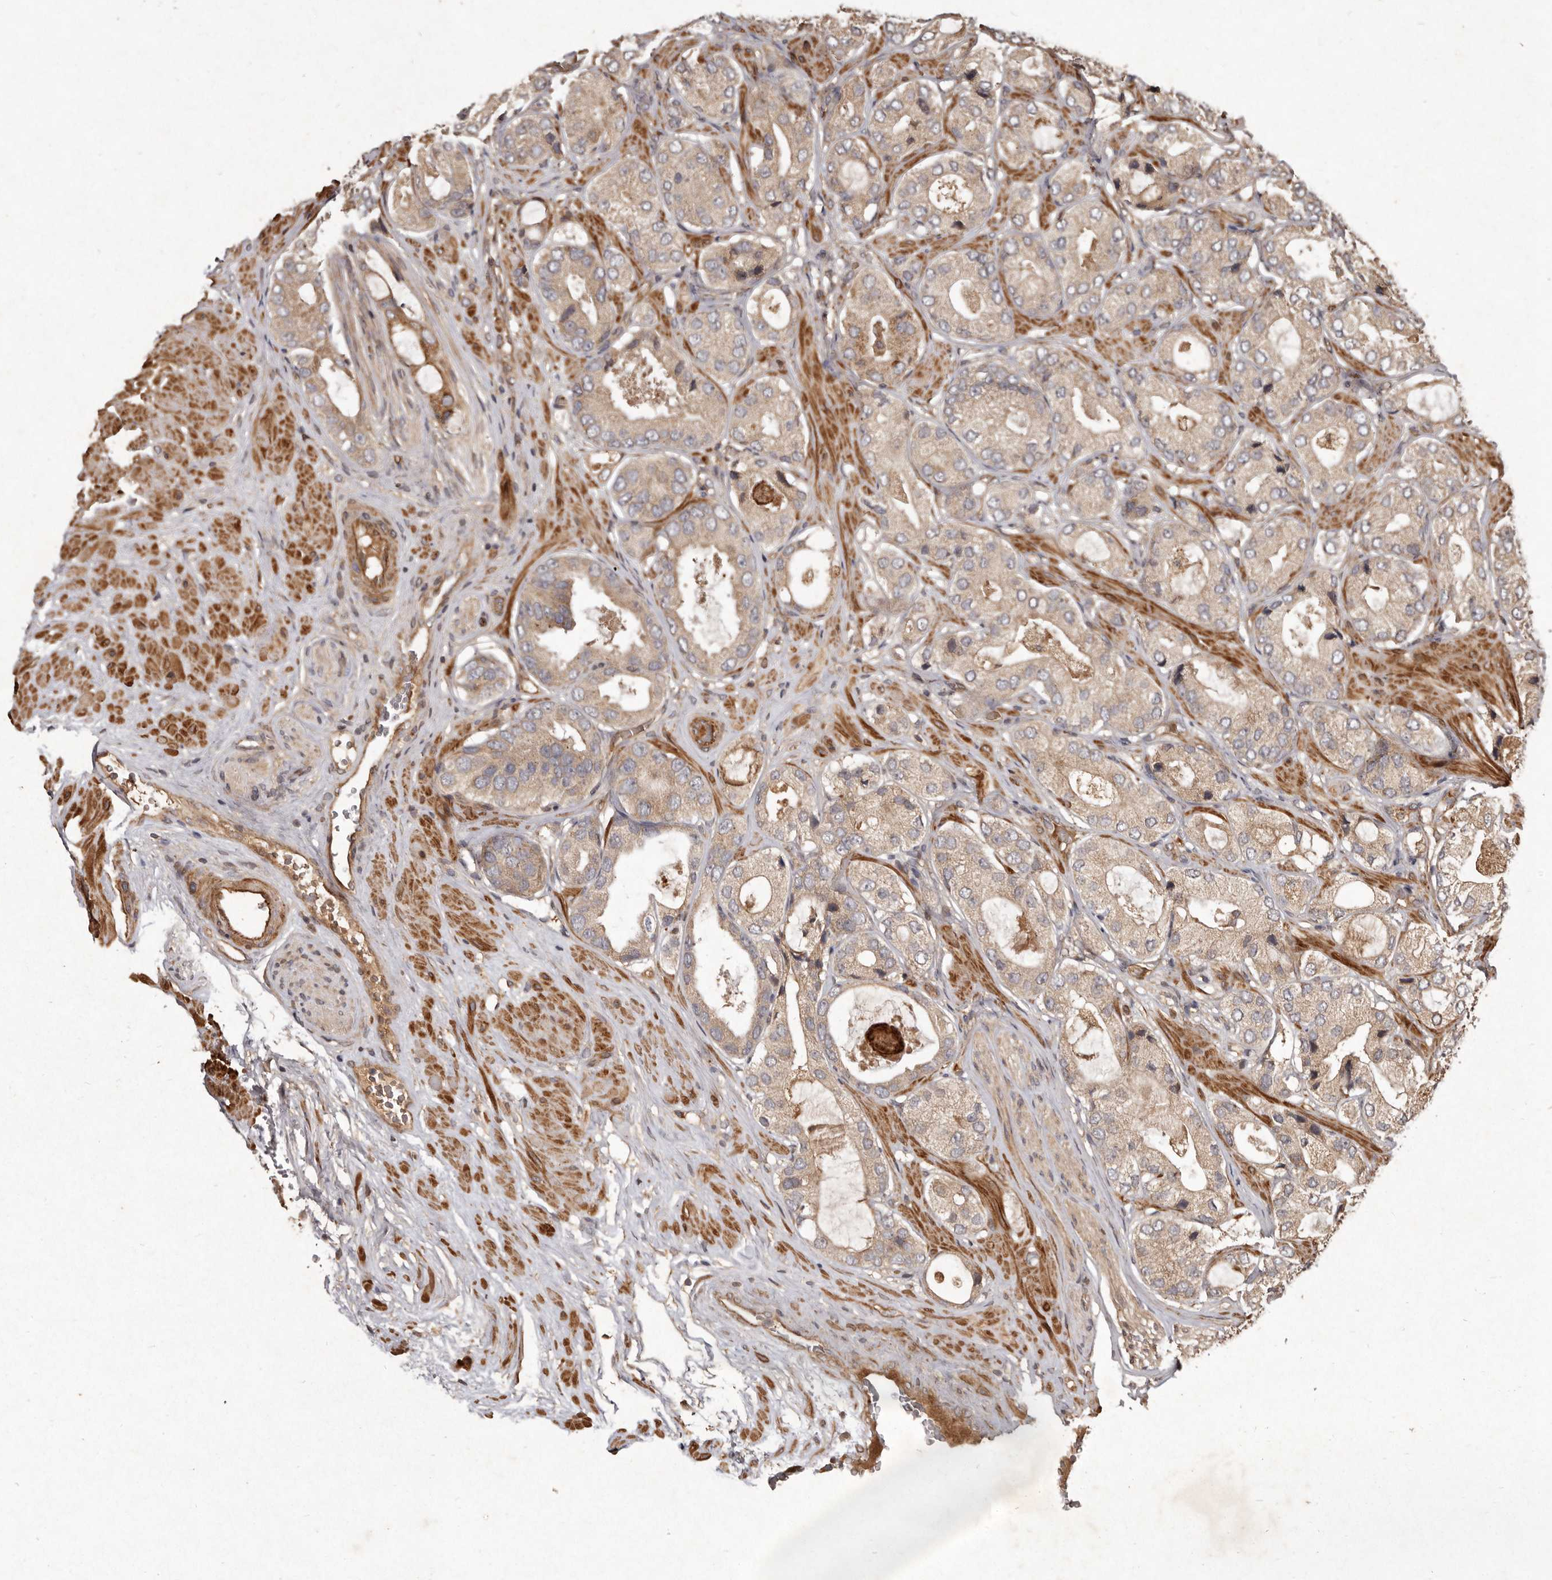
{"staining": {"intensity": "weak", "quantity": ">75%", "location": "cytoplasmic/membranous"}, "tissue": "prostate cancer", "cell_type": "Tumor cells", "image_type": "cancer", "snomed": [{"axis": "morphology", "description": "Adenocarcinoma, High grade"}, {"axis": "topography", "description": "Prostate"}], "caption": "Immunohistochemistry (IHC) staining of prostate high-grade adenocarcinoma, which shows low levels of weak cytoplasmic/membranous expression in about >75% of tumor cells indicating weak cytoplasmic/membranous protein staining. The staining was performed using DAB (3,3'-diaminobenzidine) (brown) for protein detection and nuclei were counterstained in hematoxylin (blue).", "gene": "SEMA3A", "patient": {"sex": "male", "age": 59}}